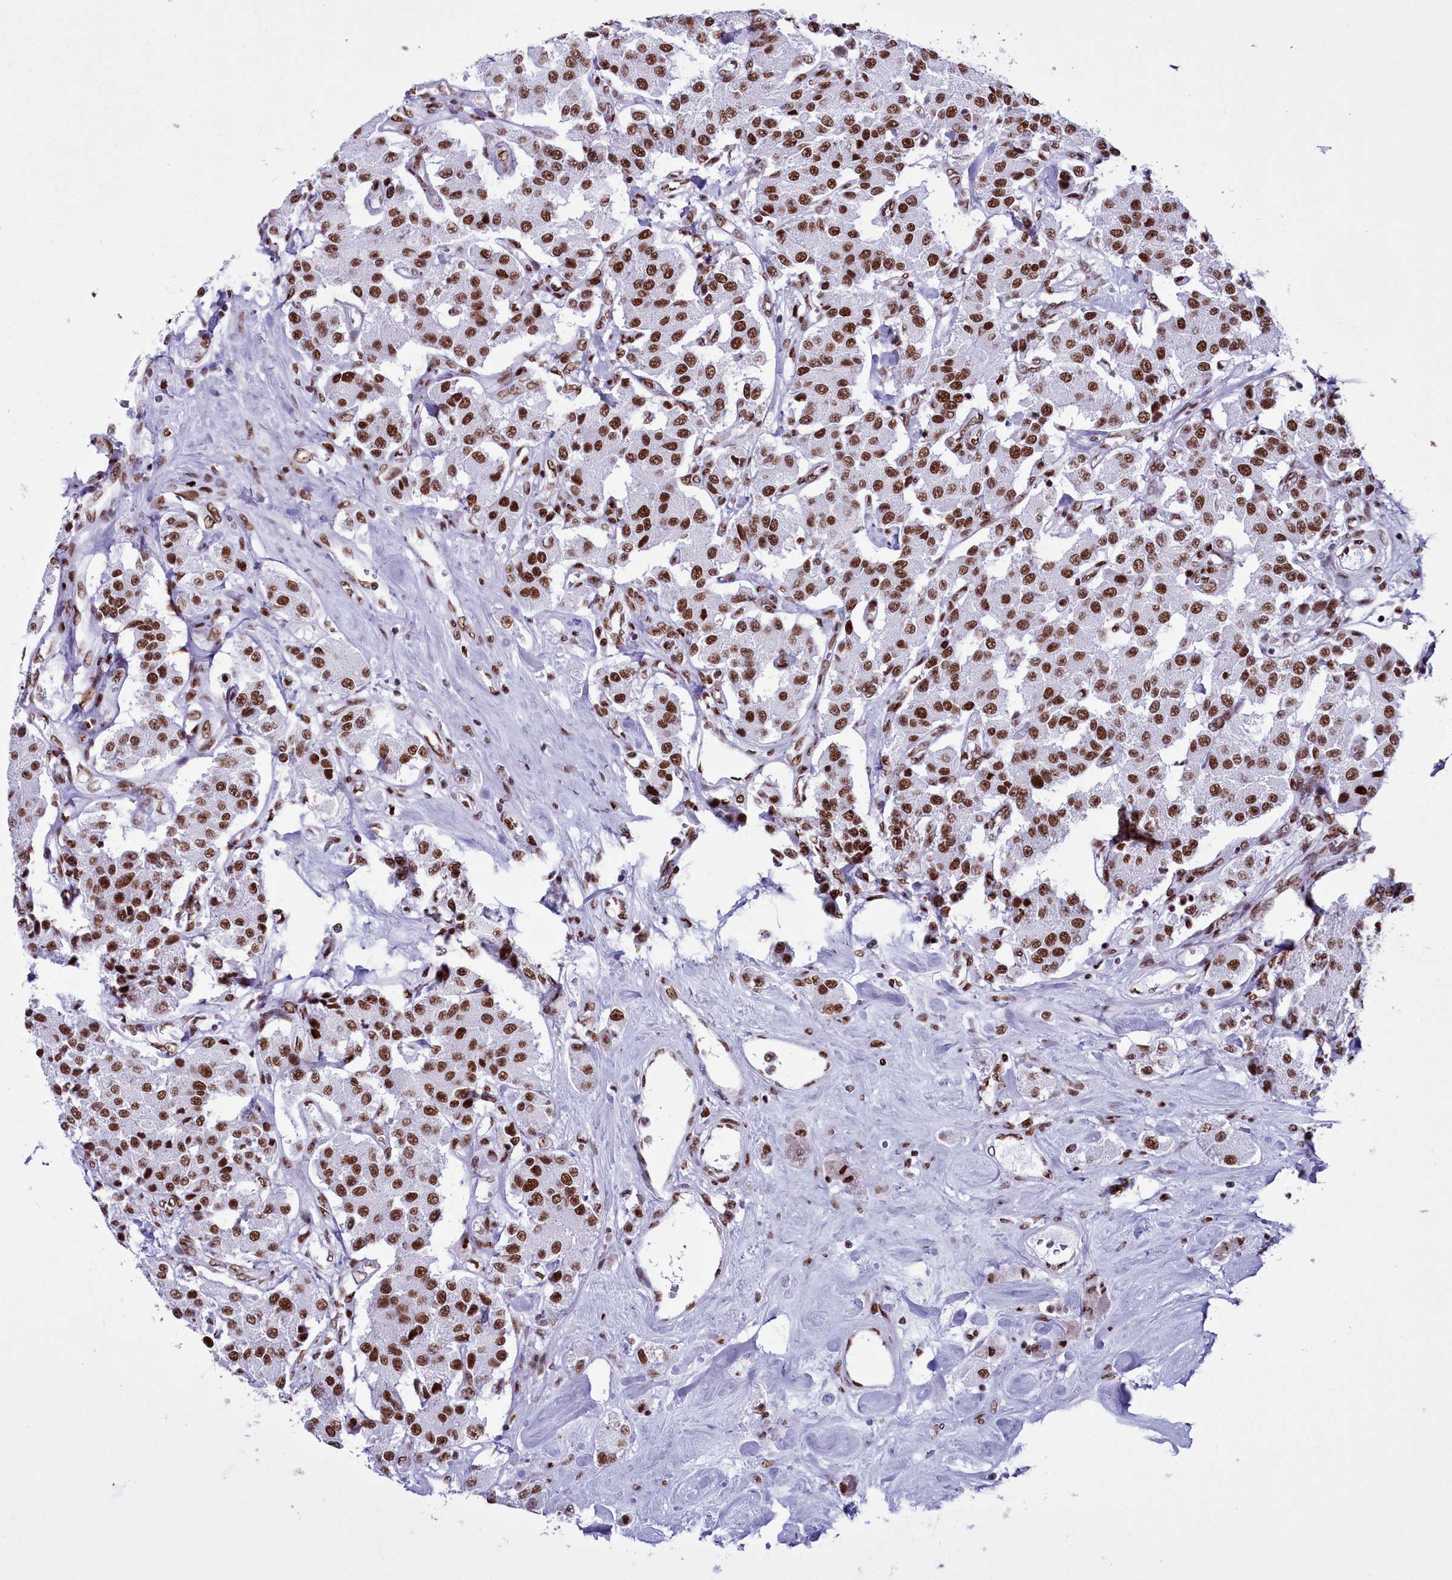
{"staining": {"intensity": "moderate", "quantity": ">75%", "location": "nuclear"}, "tissue": "carcinoid", "cell_type": "Tumor cells", "image_type": "cancer", "snomed": [{"axis": "morphology", "description": "Carcinoid, malignant, NOS"}, {"axis": "topography", "description": "Pancreas"}], "caption": "The immunohistochemical stain highlights moderate nuclear expression in tumor cells of carcinoid tissue.", "gene": "RALY", "patient": {"sex": "male", "age": 41}}